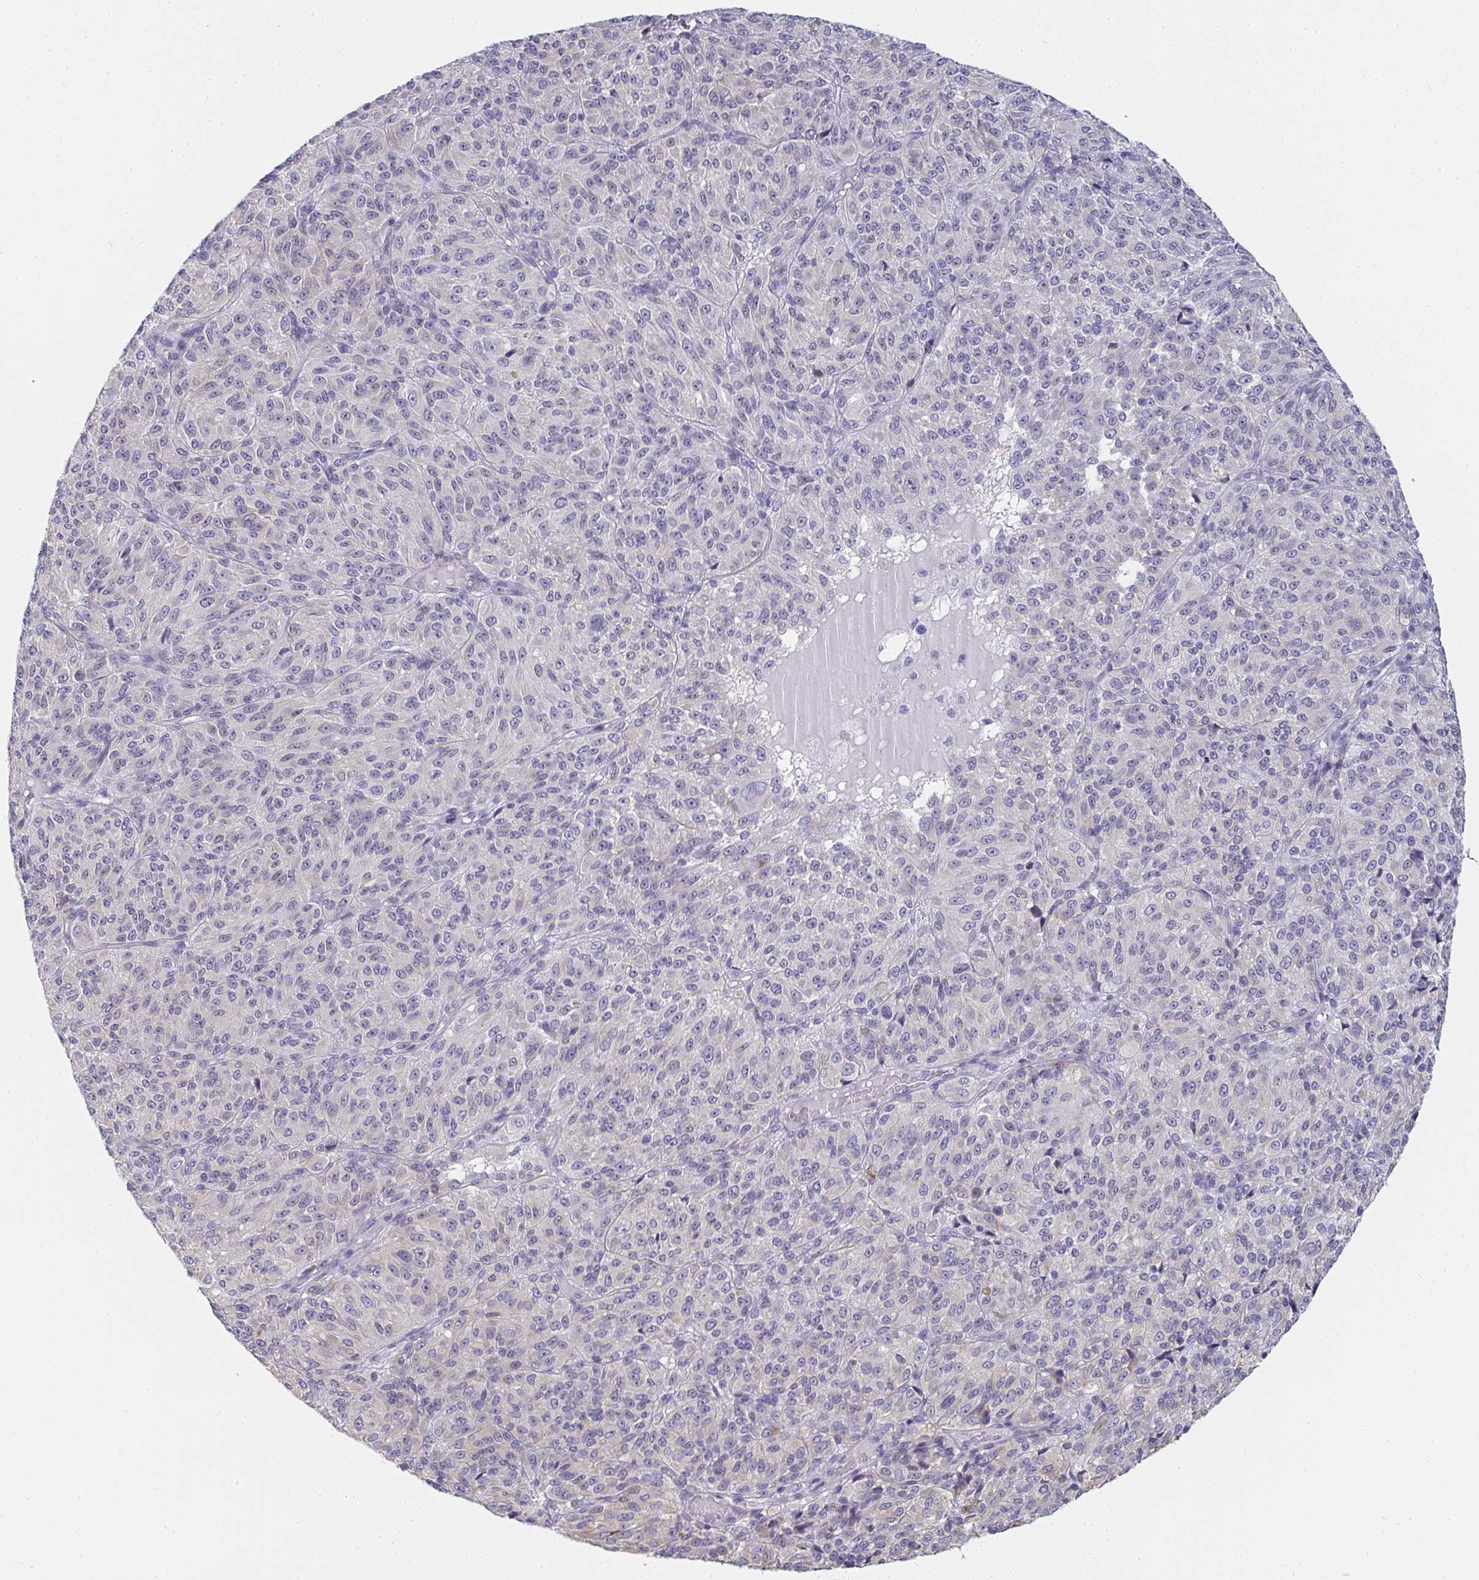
{"staining": {"intensity": "negative", "quantity": "none", "location": "none"}, "tissue": "melanoma", "cell_type": "Tumor cells", "image_type": "cancer", "snomed": [{"axis": "morphology", "description": "Malignant melanoma, Metastatic site"}, {"axis": "topography", "description": "Brain"}], "caption": "Immunohistochemistry (IHC) of melanoma exhibits no expression in tumor cells.", "gene": "SHROOM1", "patient": {"sex": "female", "age": 56}}